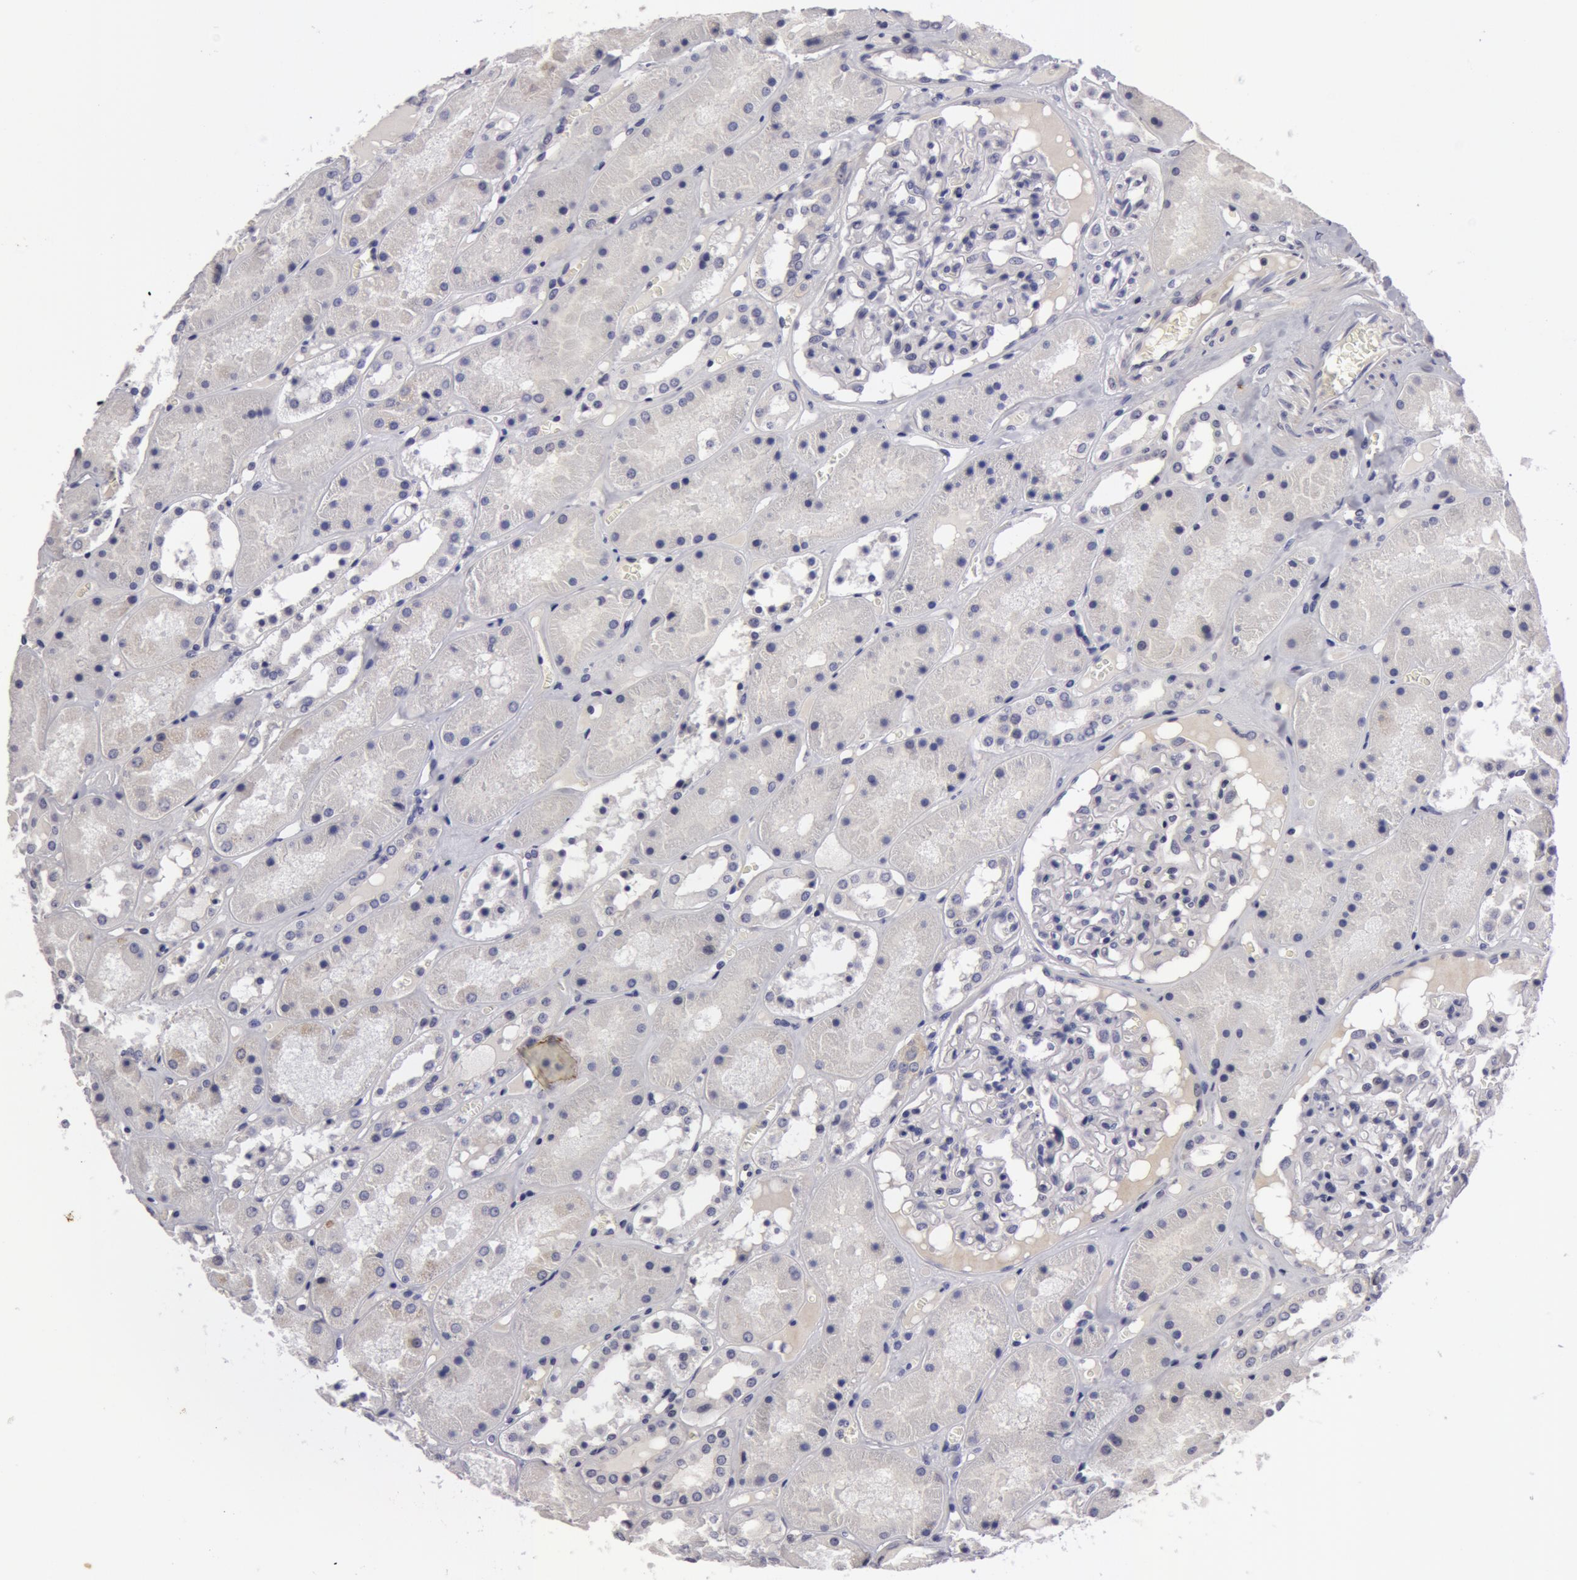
{"staining": {"intensity": "negative", "quantity": "none", "location": "none"}, "tissue": "kidney", "cell_type": "Cells in glomeruli", "image_type": "normal", "snomed": [{"axis": "morphology", "description": "Normal tissue, NOS"}, {"axis": "topography", "description": "Kidney"}], "caption": "Immunohistochemistry (IHC) of normal kidney shows no staining in cells in glomeruli. (Stains: DAB (3,3'-diaminobenzidine) IHC with hematoxylin counter stain, Microscopy: brightfield microscopy at high magnification).", "gene": "NLGN4X", "patient": {"sex": "male", "age": 36}}